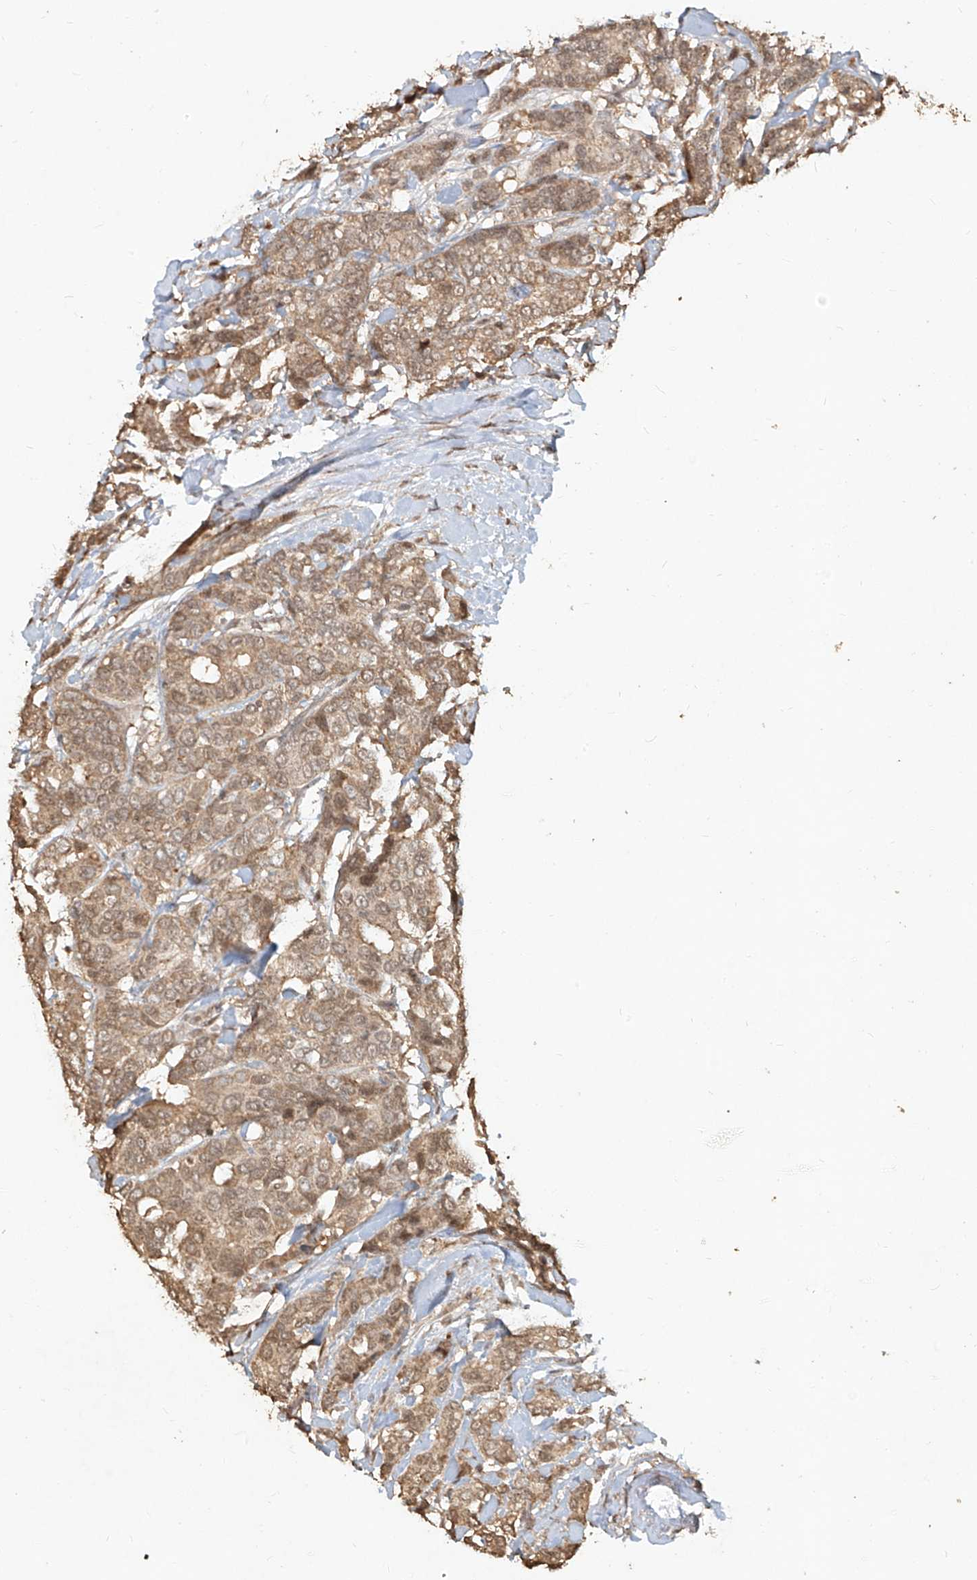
{"staining": {"intensity": "moderate", "quantity": ">75%", "location": "cytoplasmic/membranous,nuclear"}, "tissue": "breast cancer", "cell_type": "Tumor cells", "image_type": "cancer", "snomed": [{"axis": "morphology", "description": "Duct carcinoma"}, {"axis": "topography", "description": "Breast"}], "caption": "A photomicrograph showing moderate cytoplasmic/membranous and nuclear expression in approximately >75% of tumor cells in intraductal carcinoma (breast), as visualized by brown immunohistochemical staining.", "gene": "UBE2K", "patient": {"sex": "female", "age": 87}}